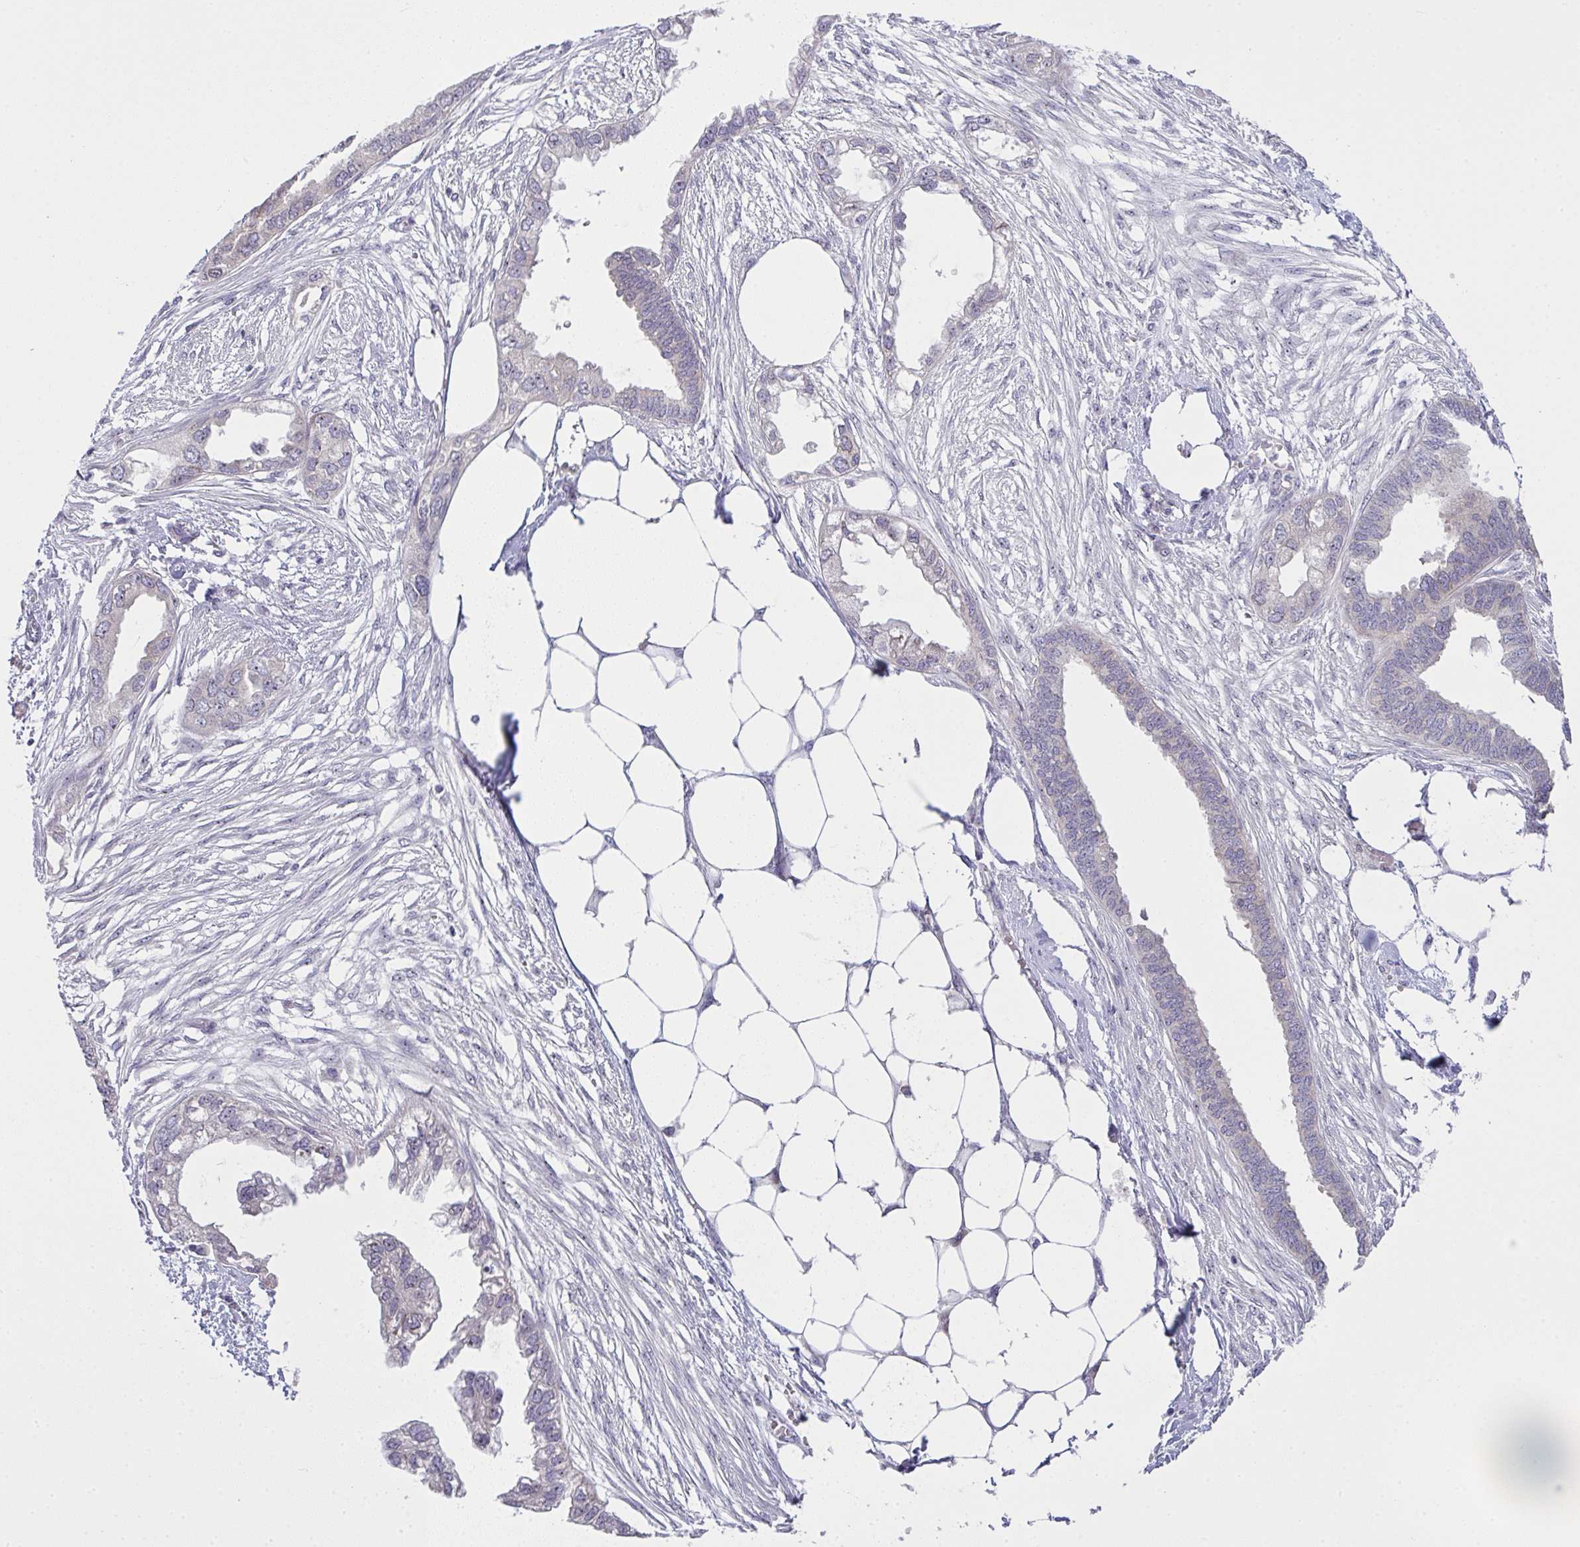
{"staining": {"intensity": "negative", "quantity": "none", "location": "none"}, "tissue": "endometrial cancer", "cell_type": "Tumor cells", "image_type": "cancer", "snomed": [{"axis": "morphology", "description": "Adenocarcinoma, NOS"}, {"axis": "morphology", "description": "Adenocarcinoma, metastatic, NOS"}, {"axis": "topography", "description": "Adipose tissue"}, {"axis": "topography", "description": "Endometrium"}], "caption": "High magnification brightfield microscopy of endometrial cancer (metastatic adenocarcinoma) stained with DAB (3,3'-diaminobenzidine) (brown) and counterstained with hematoxylin (blue): tumor cells show no significant positivity.", "gene": "NT5C1A", "patient": {"sex": "female", "age": 67}}